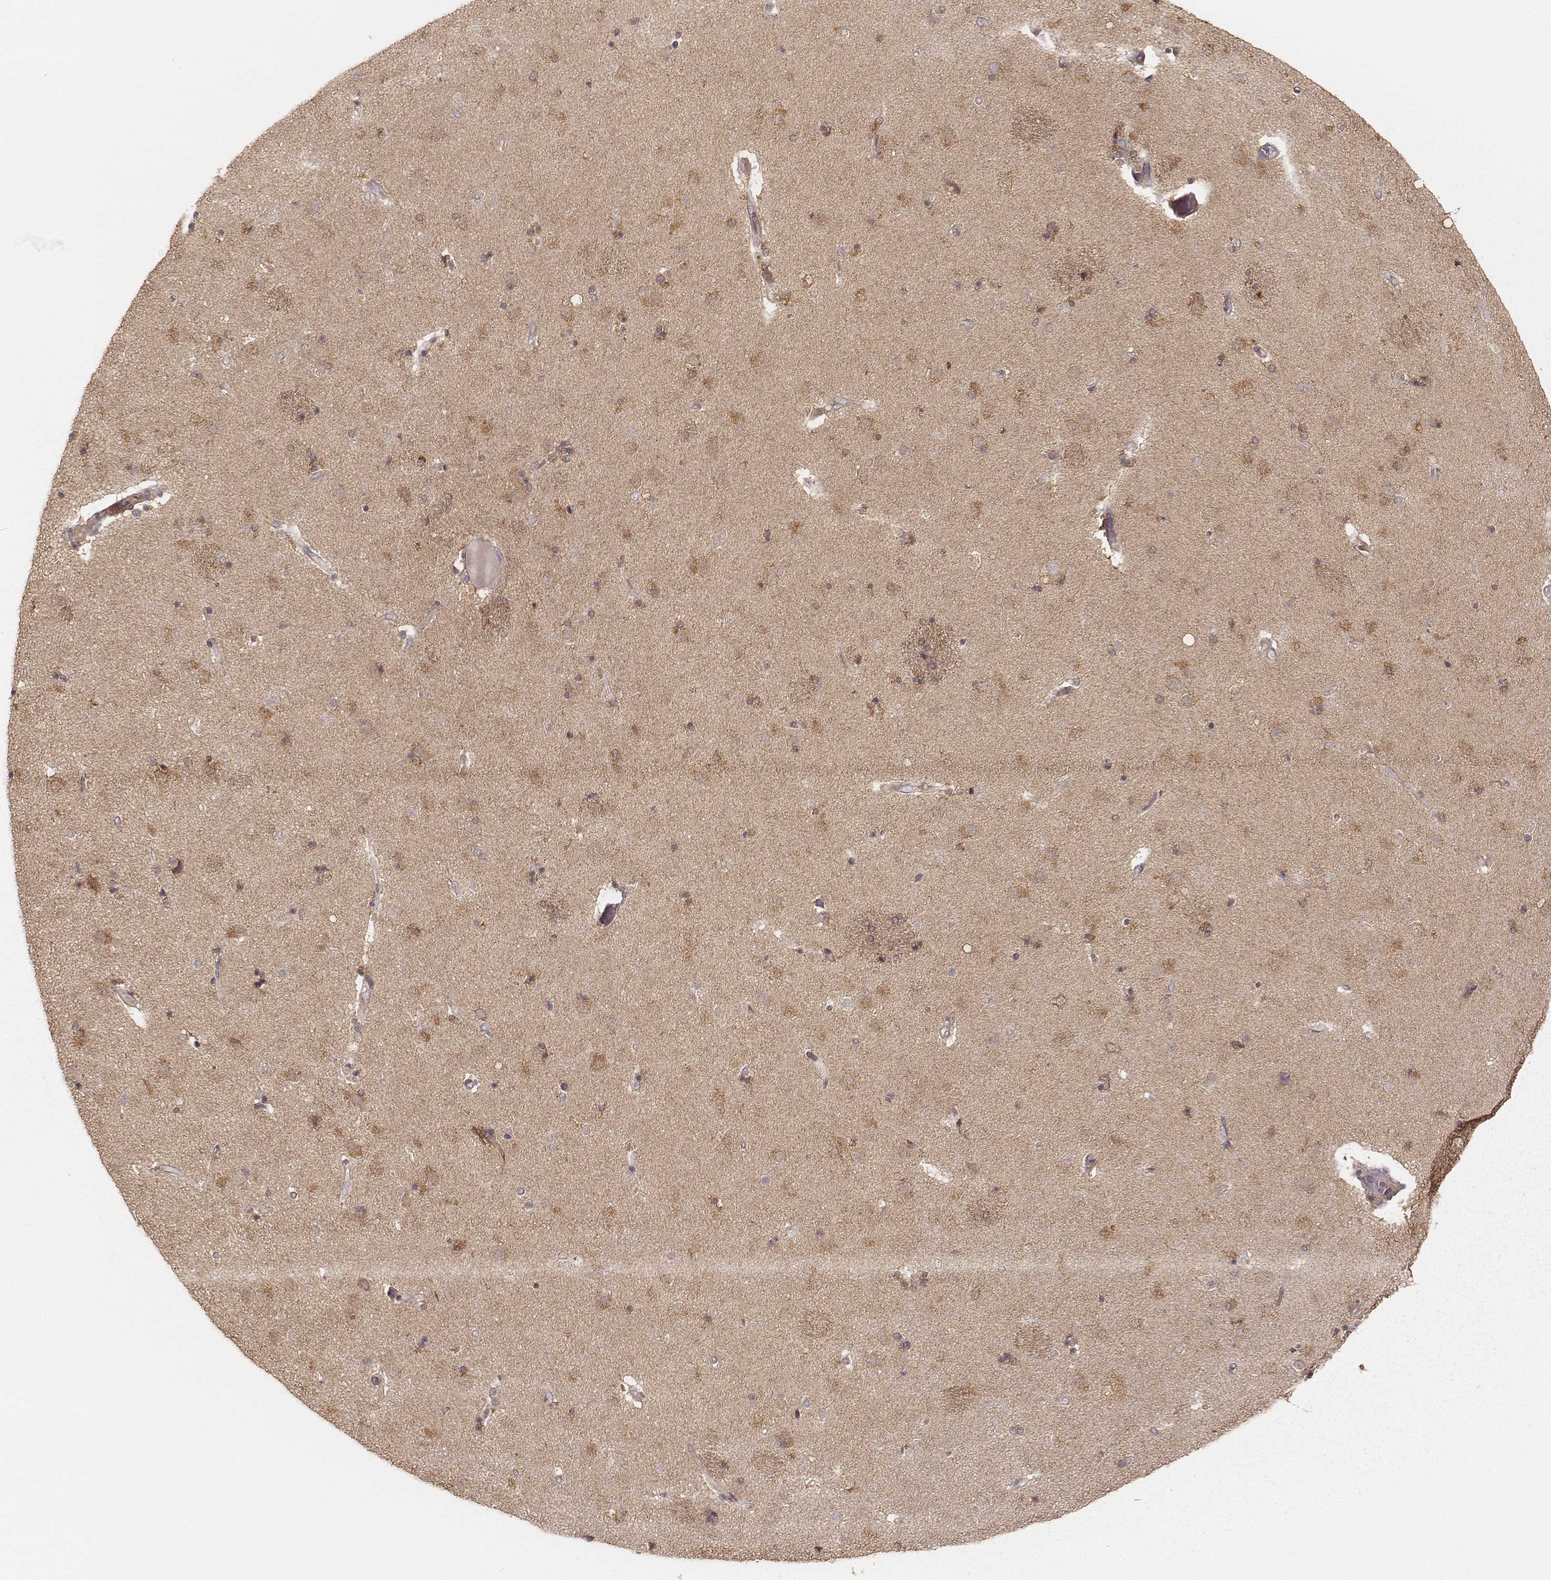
{"staining": {"intensity": "moderate", "quantity": "25%-75%", "location": "cytoplasmic/membranous,nuclear"}, "tissue": "caudate", "cell_type": "Glial cells", "image_type": "normal", "snomed": [{"axis": "morphology", "description": "Normal tissue, NOS"}, {"axis": "topography", "description": "Lateral ventricle wall"}], "caption": "Immunohistochemistry (DAB (3,3'-diaminobenzidine)) staining of unremarkable human caudate shows moderate cytoplasmic/membranous,nuclear protein expression in about 25%-75% of glial cells. The staining was performed using DAB (3,3'-diaminobenzidine), with brown indicating positive protein expression. Nuclei are stained blue with hematoxylin.", "gene": "CARS1", "patient": {"sex": "female", "age": 71}}